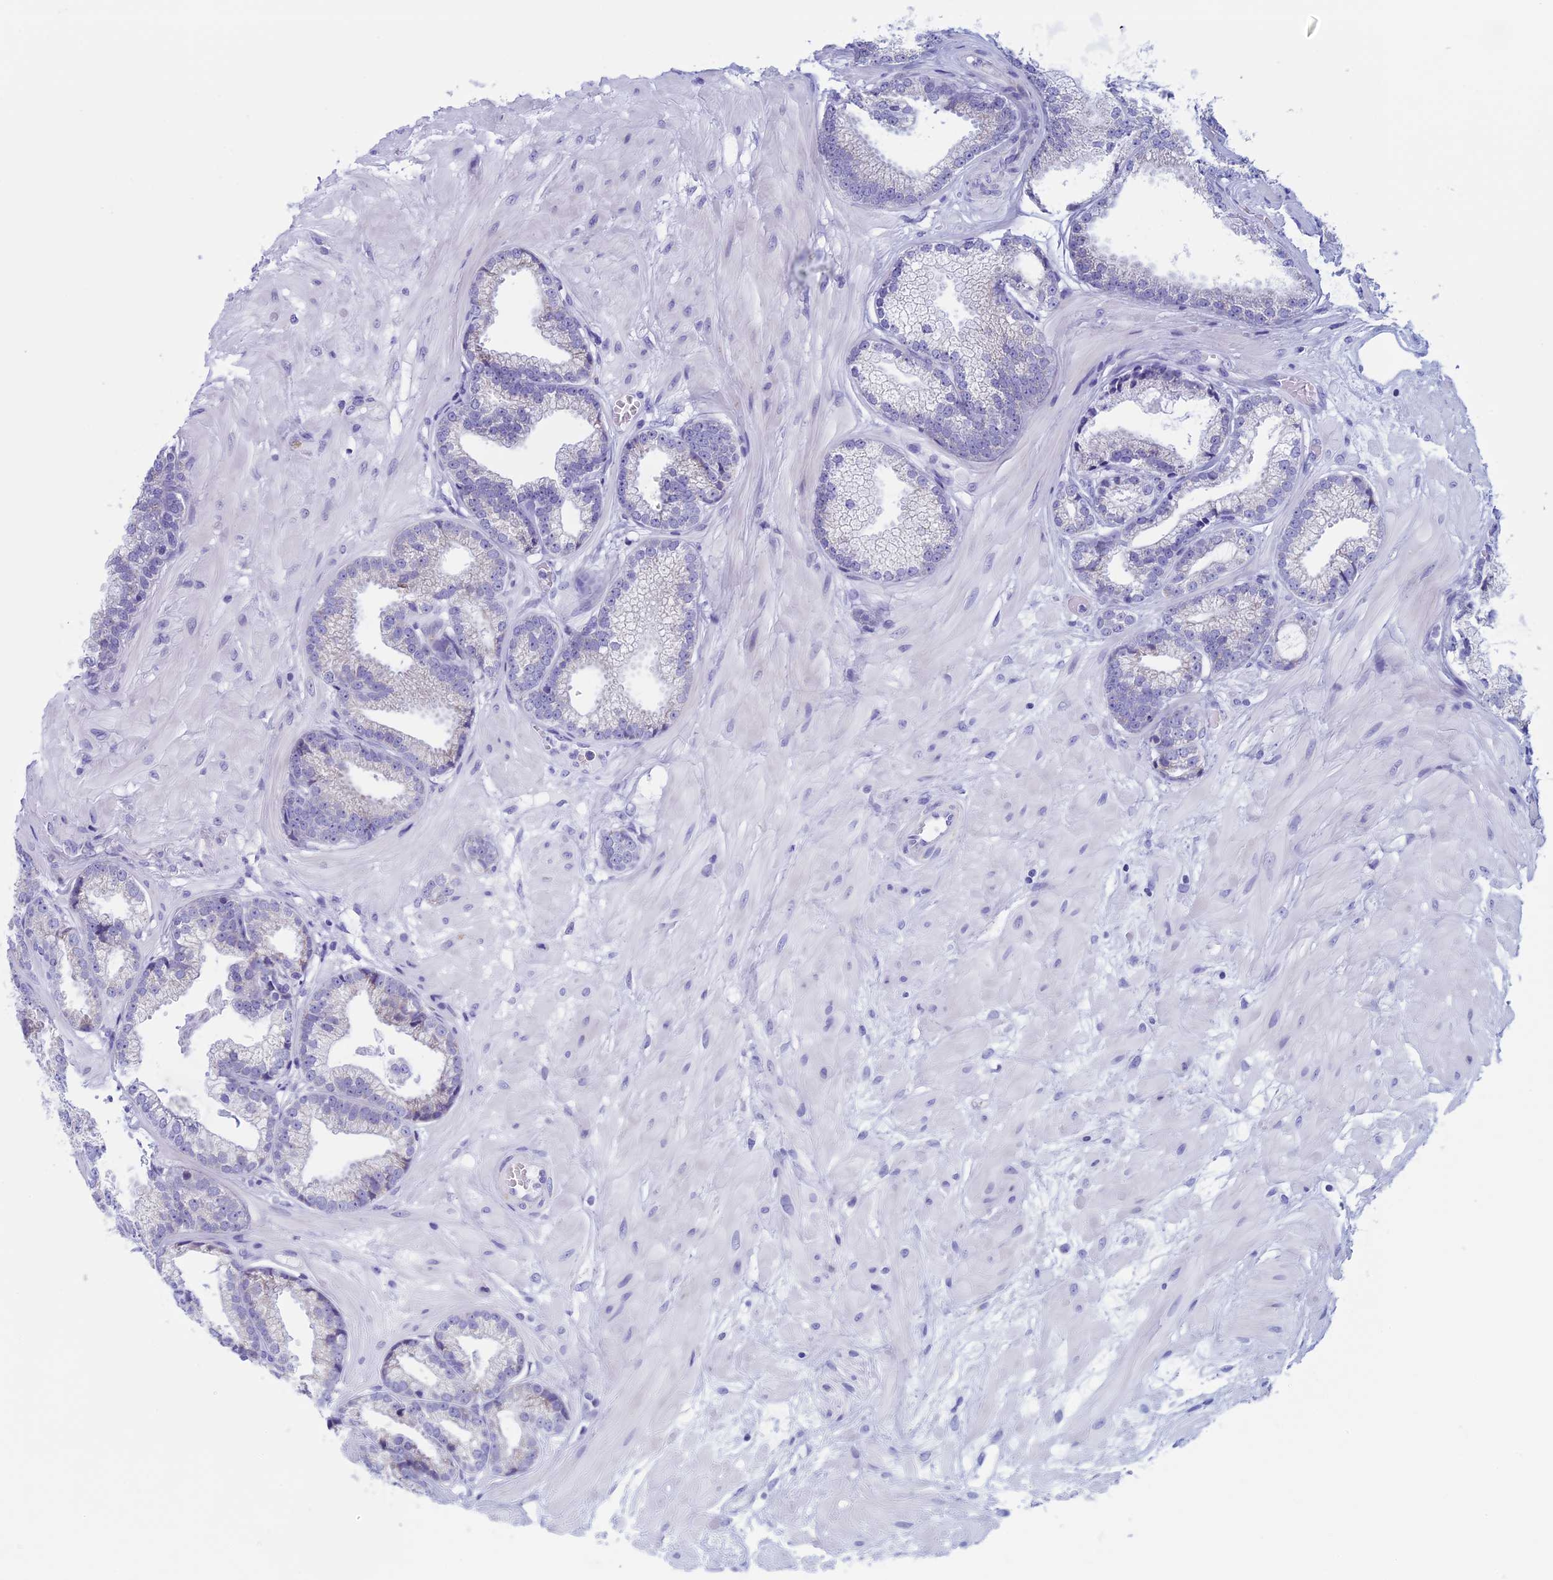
{"staining": {"intensity": "negative", "quantity": "none", "location": "none"}, "tissue": "prostate cancer", "cell_type": "Tumor cells", "image_type": "cancer", "snomed": [{"axis": "morphology", "description": "Adenocarcinoma, Low grade"}, {"axis": "topography", "description": "Prostate"}], "caption": "Tumor cells are negative for protein expression in human prostate cancer (low-grade adenocarcinoma). The staining is performed using DAB brown chromogen with nuclei counter-stained in using hematoxylin.", "gene": "NDUFB9", "patient": {"sex": "male", "age": 64}}